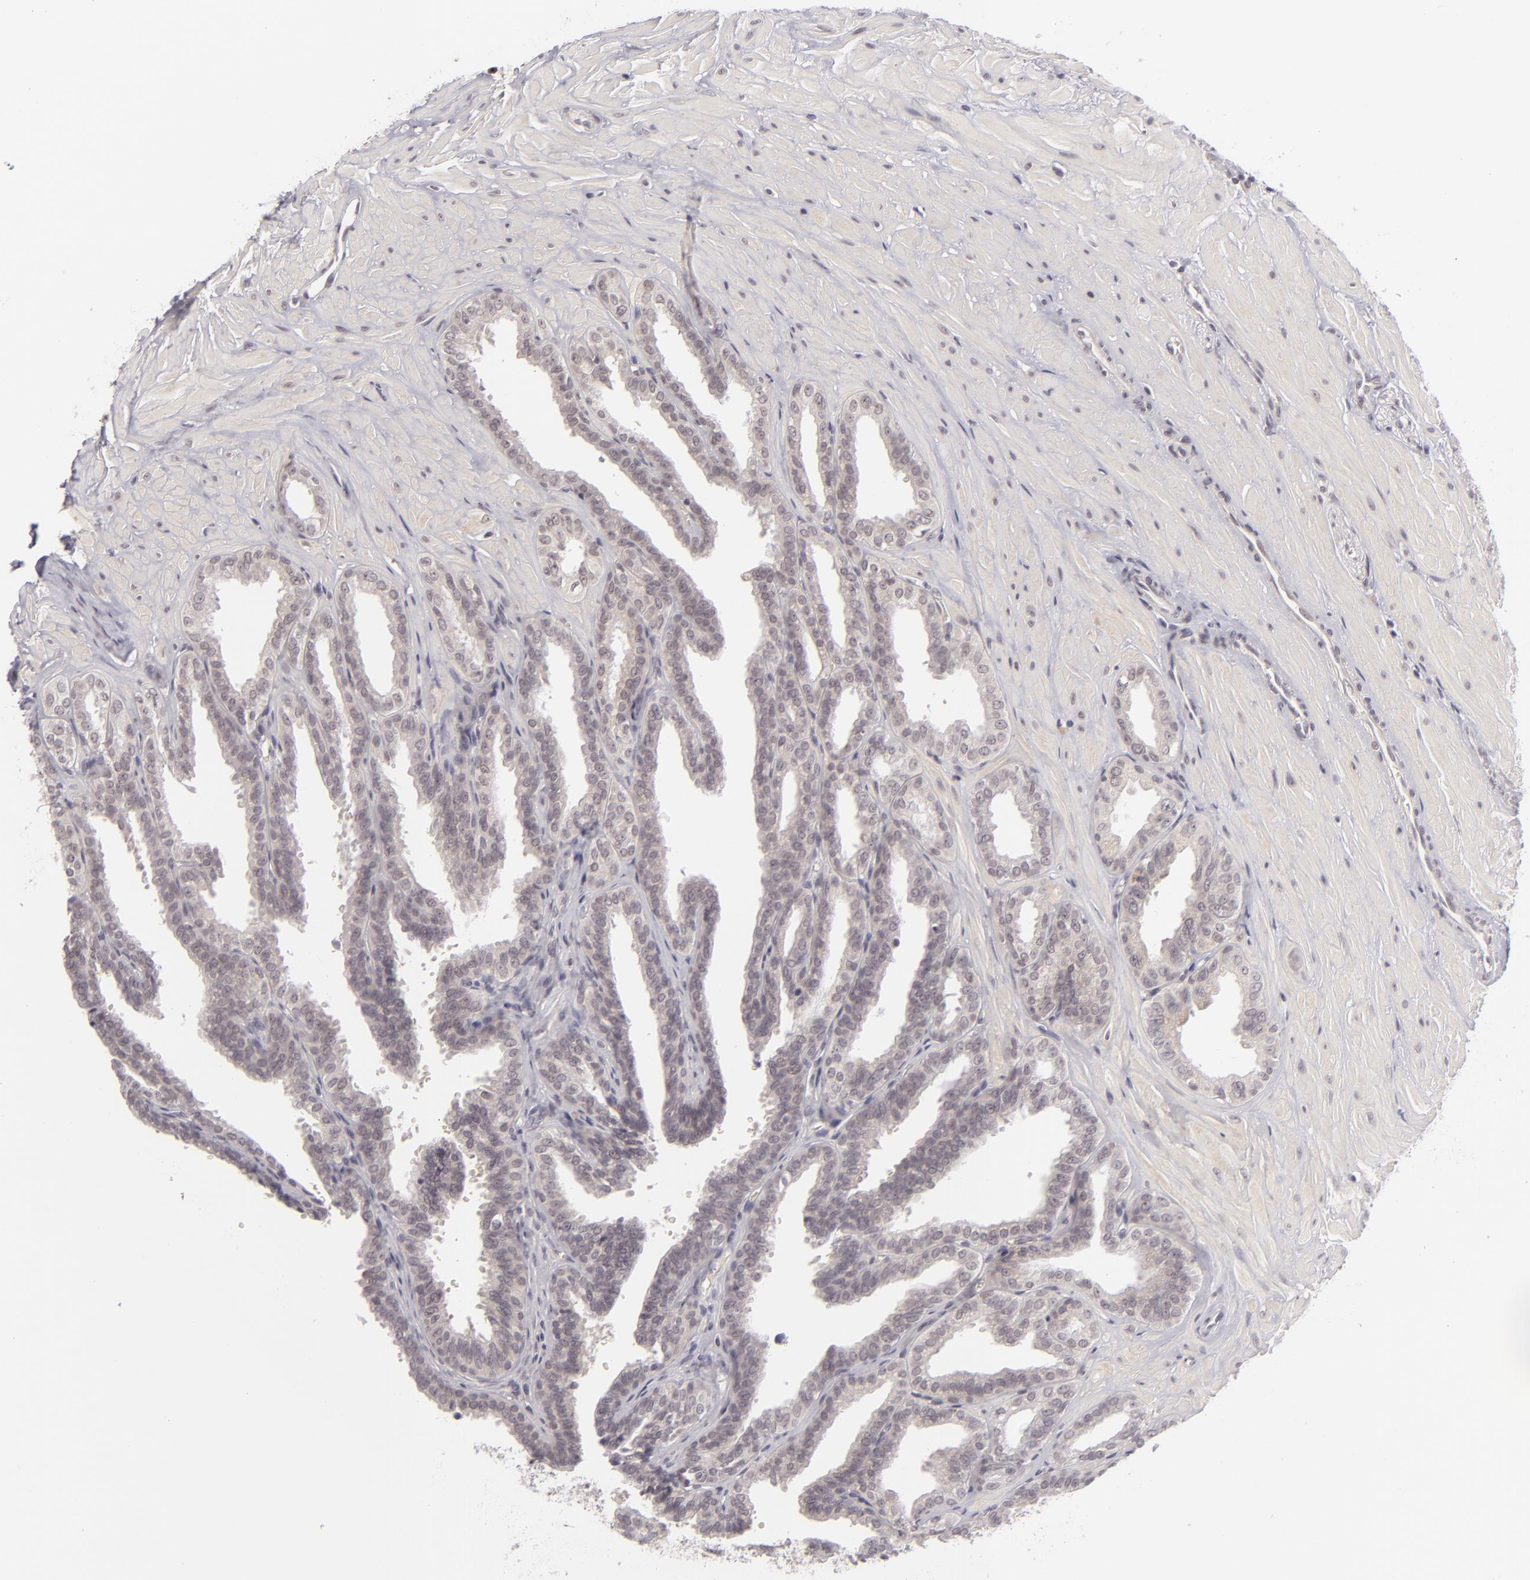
{"staining": {"intensity": "negative", "quantity": "none", "location": "none"}, "tissue": "seminal vesicle", "cell_type": "Glandular cells", "image_type": "normal", "snomed": [{"axis": "morphology", "description": "Normal tissue, NOS"}, {"axis": "topography", "description": "Seminal veicle"}], "caption": "Photomicrograph shows no significant protein expression in glandular cells of unremarkable seminal vesicle.", "gene": "DLG3", "patient": {"sex": "male", "age": 26}}